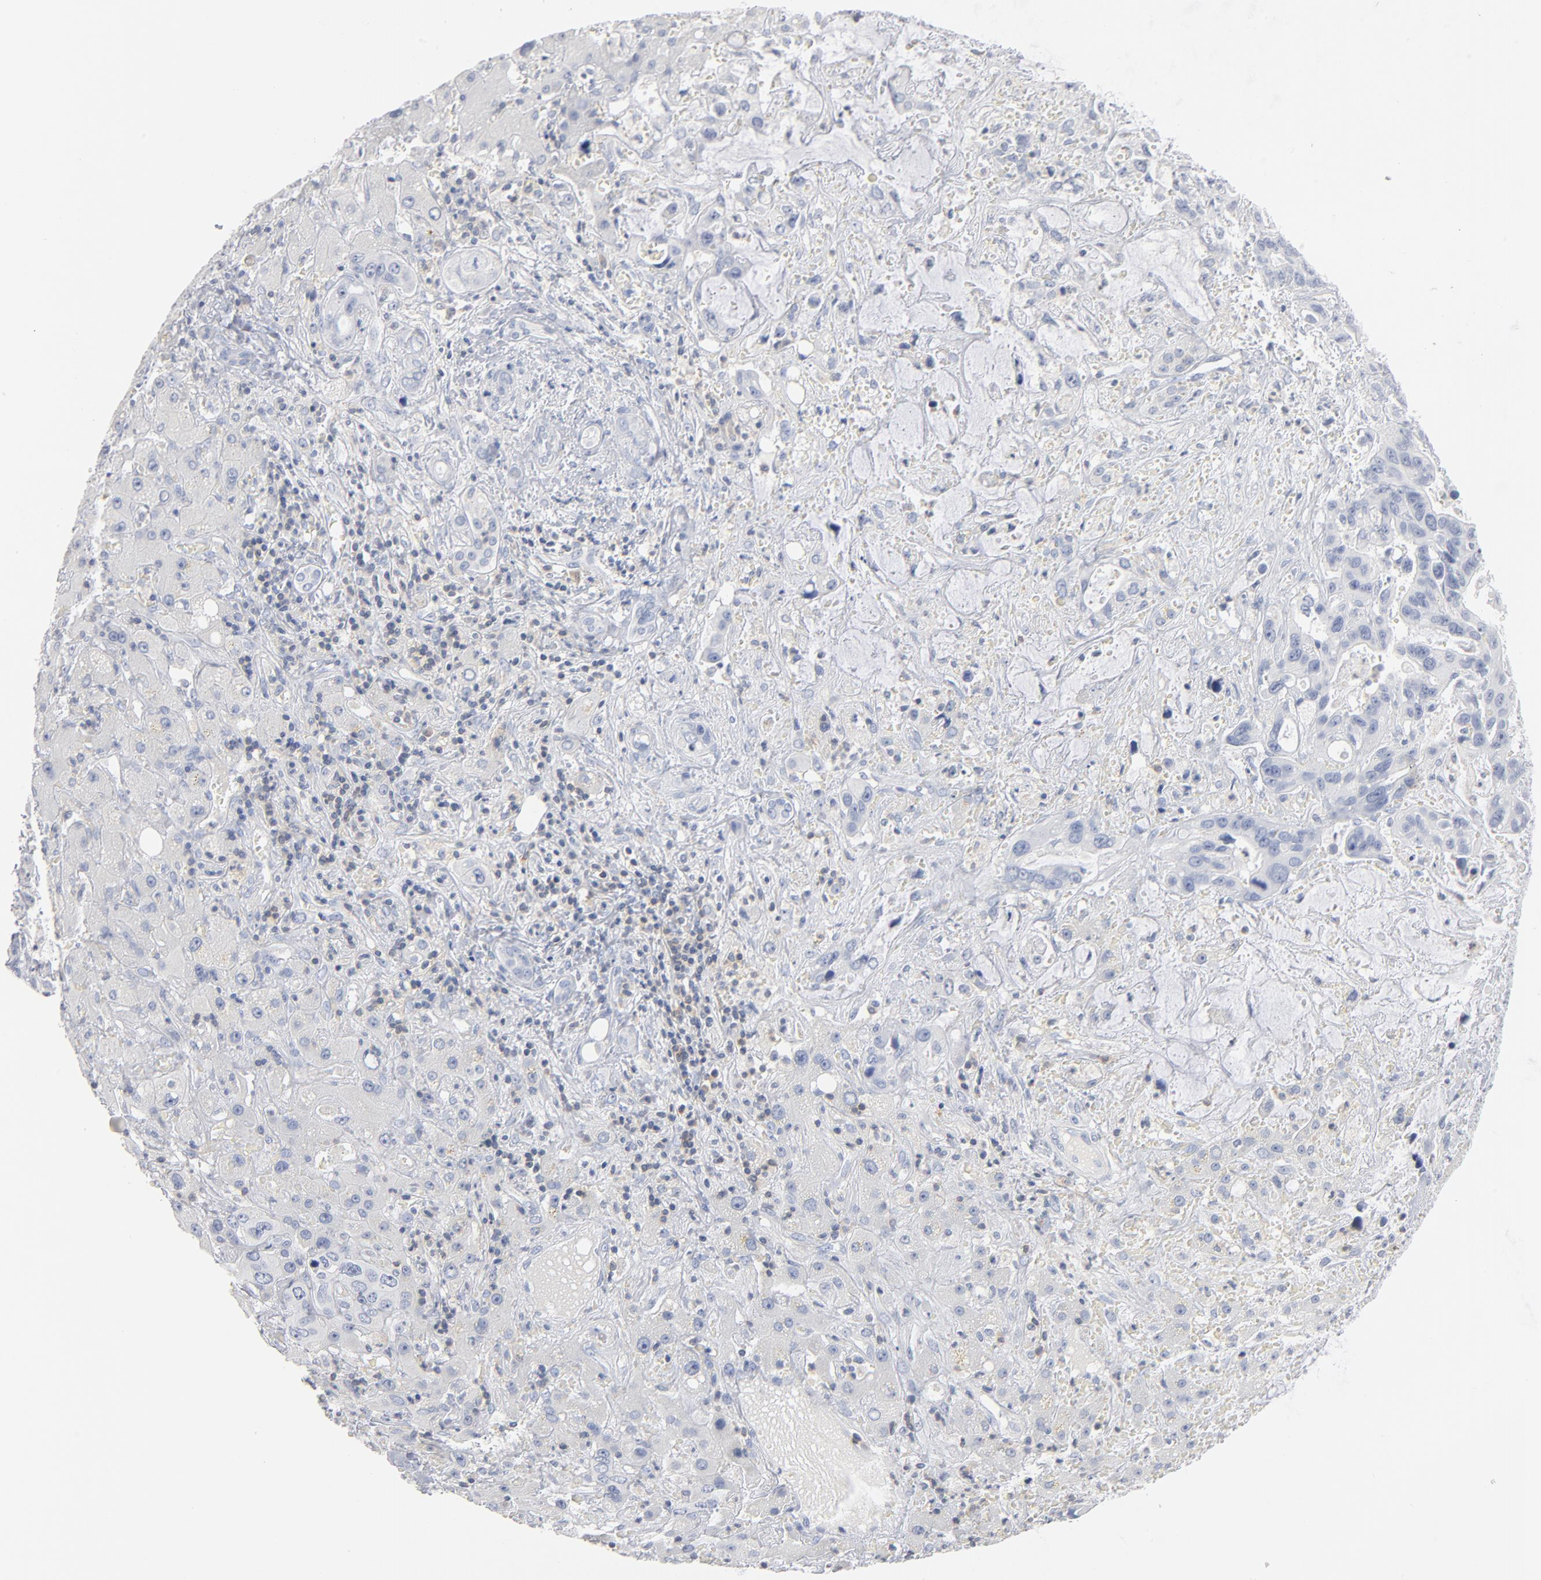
{"staining": {"intensity": "negative", "quantity": "none", "location": "none"}, "tissue": "liver cancer", "cell_type": "Tumor cells", "image_type": "cancer", "snomed": [{"axis": "morphology", "description": "Cholangiocarcinoma"}, {"axis": "topography", "description": "Liver"}], "caption": "Immunohistochemistry of cholangiocarcinoma (liver) demonstrates no positivity in tumor cells.", "gene": "PTK2B", "patient": {"sex": "female", "age": 65}}